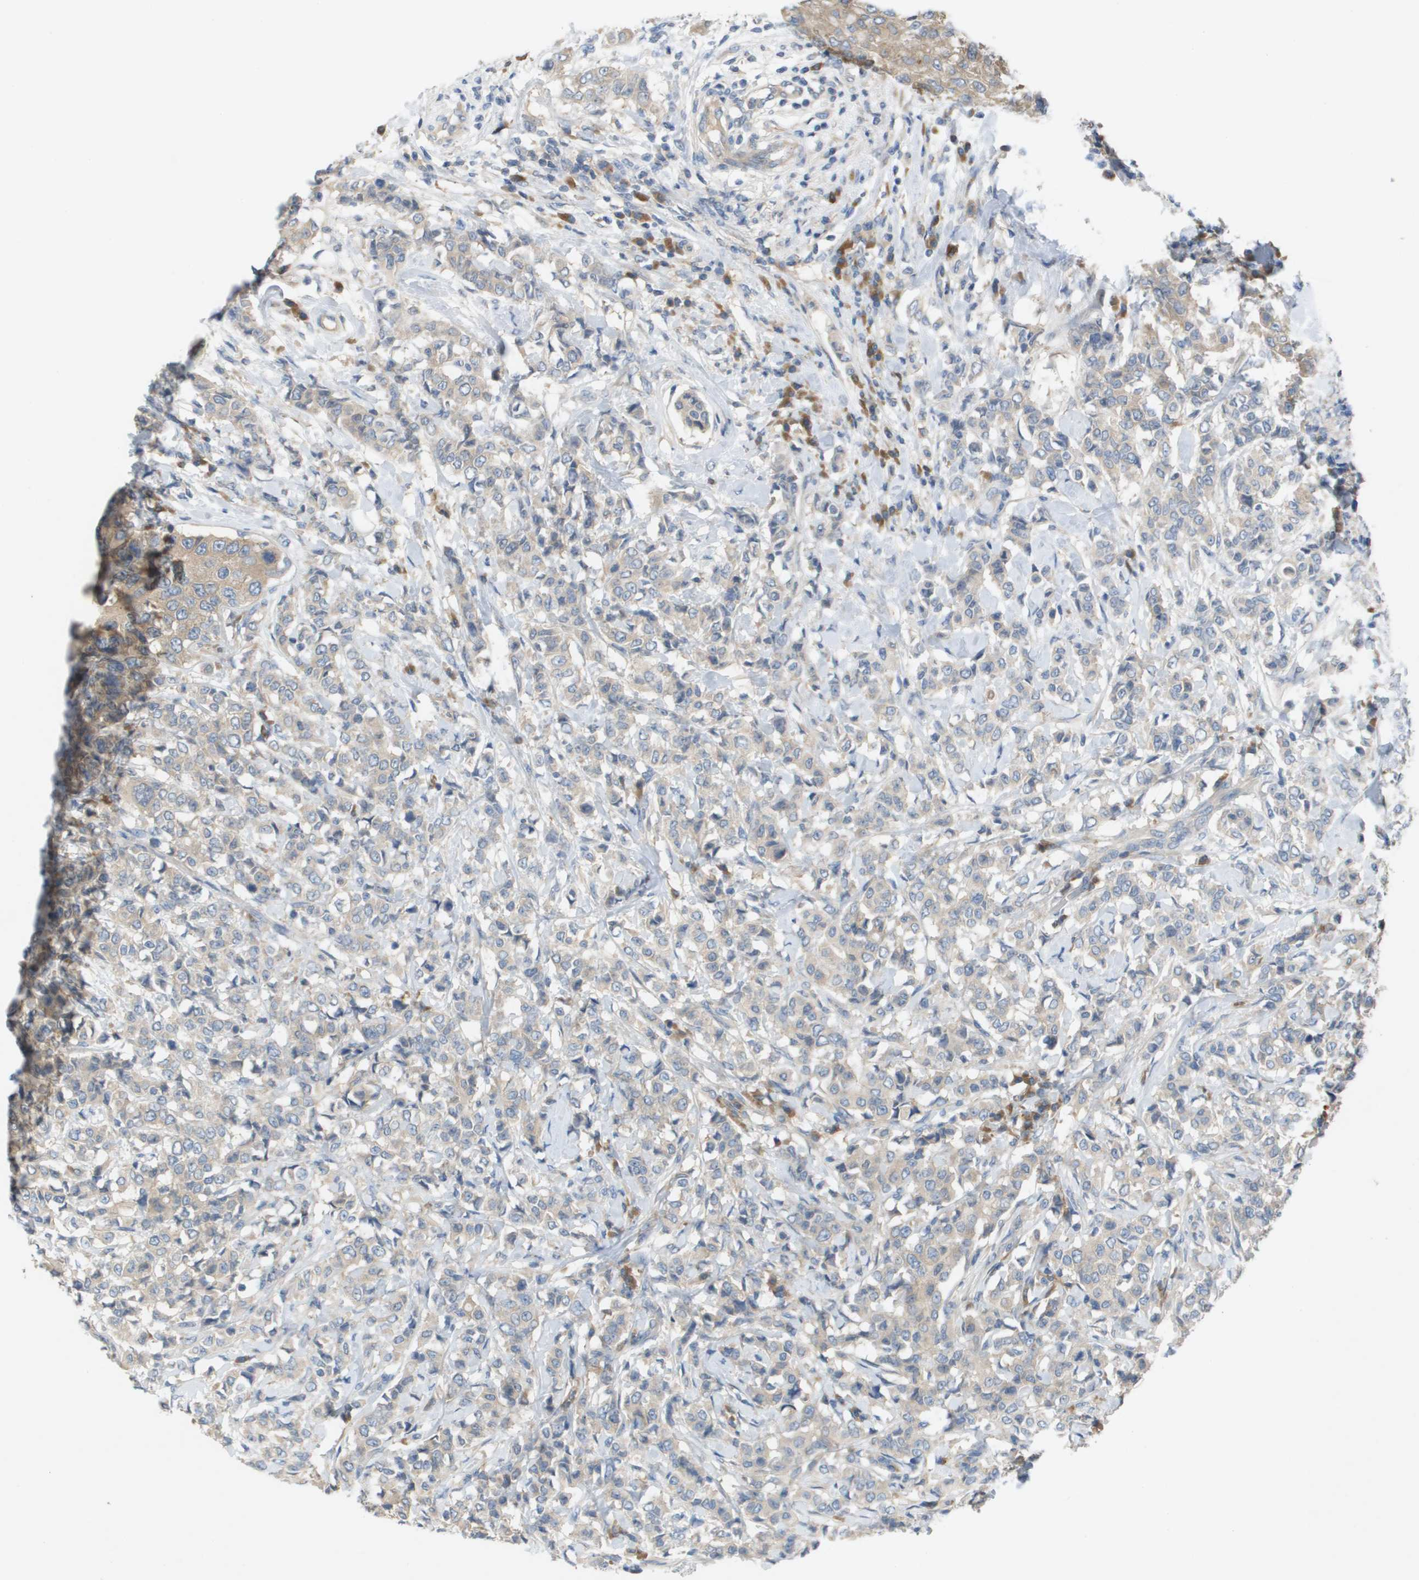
{"staining": {"intensity": "weak", "quantity": "25%-75%", "location": "cytoplasmic/membranous"}, "tissue": "breast cancer", "cell_type": "Tumor cells", "image_type": "cancer", "snomed": [{"axis": "morphology", "description": "Duct carcinoma"}, {"axis": "topography", "description": "Breast"}], "caption": "About 25%-75% of tumor cells in invasive ductal carcinoma (breast) reveal weak cytoplasmic/membranous protein expression as visualized by brown immunohistochemical staining.", "gene": "UBA5", "patient": {"sex": "female", "age": 27}}